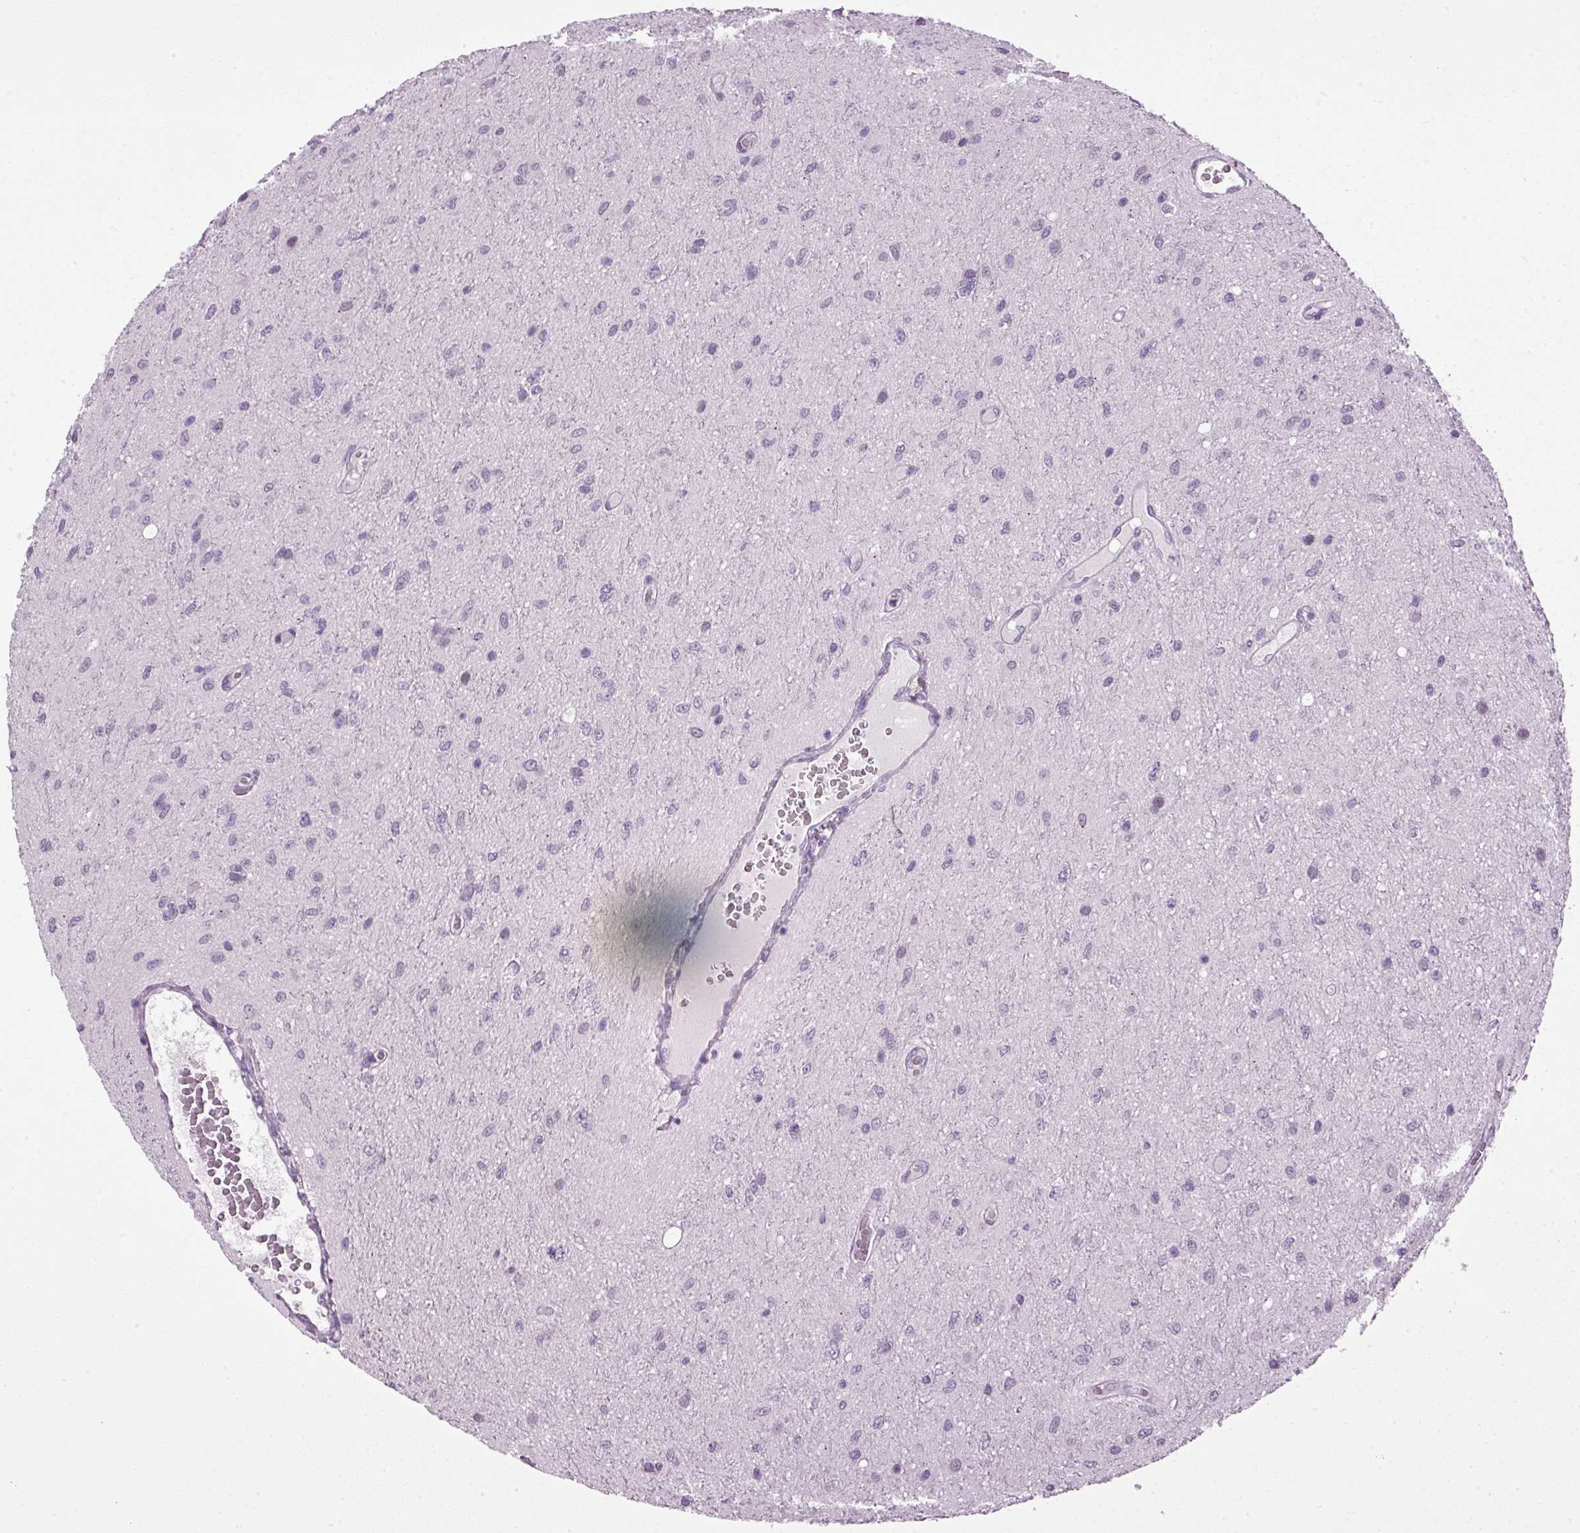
{"staining": {"intensity": "negative", "quantity": "none", "location": "none"}, "tissue": "glioma", "cell_type": "Tumor cells", "image_type": "cancer", "snomed": [{"axis": "morphology", "description": "Glioma, malignant, Low grade"}, {"axis": "topography", "description": "Cerebellum"}], "caption": "This is an immunohistochemistry (IHC) image of malignant glioma (low-grade). There is no expression in tumor cells.", "gene": "A1CF", "patient": {"sex": "female", "age": 5}}